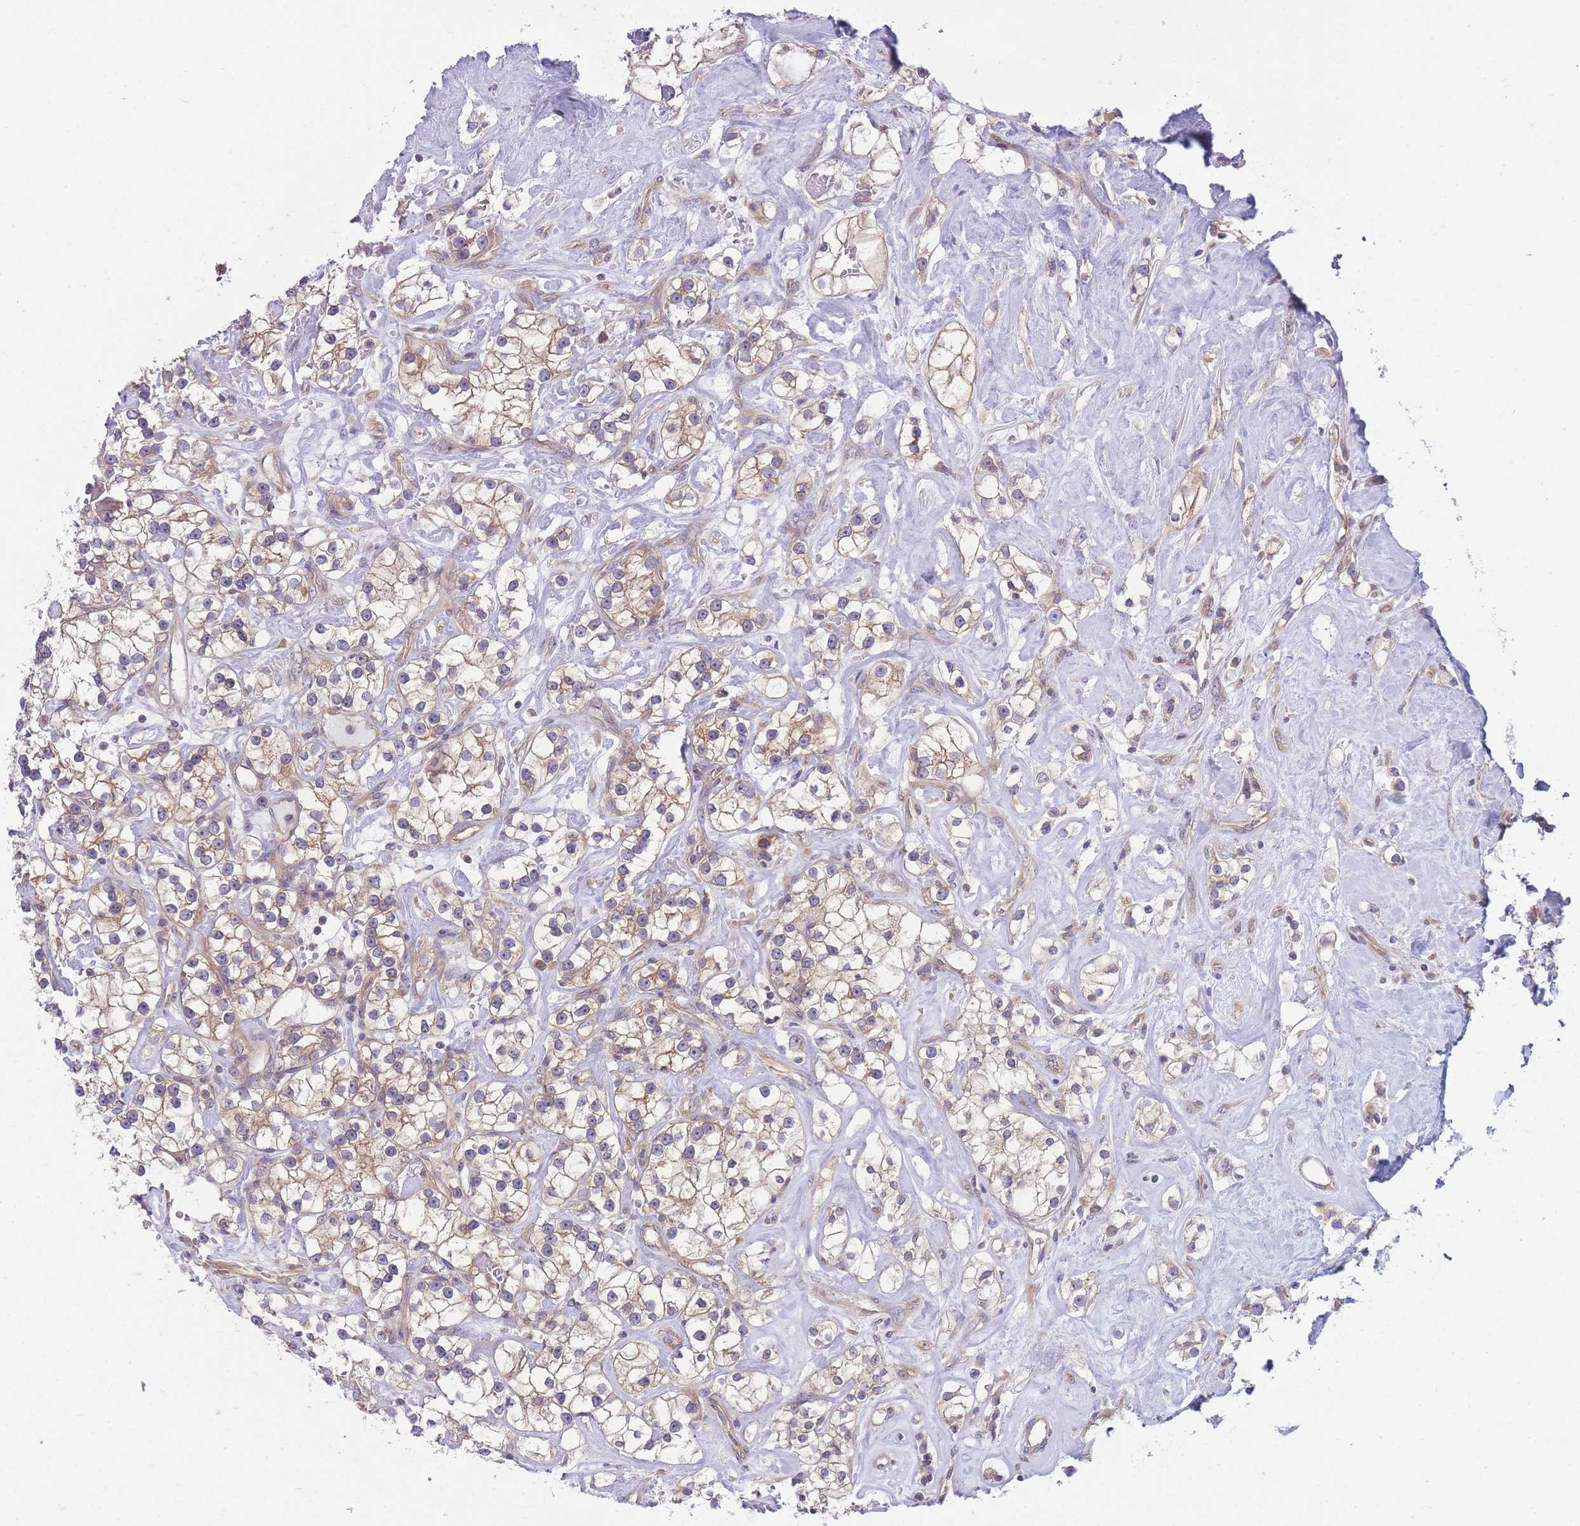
{"staining": {"intensity": "weak", "quantity": ">75%", "location": "cytoplasmic/membranous"}, "tissue": "renal cancer", "cell_type": "Tumor cells", "image_type": "cancer", "snomed": [{"axis": "morphology", "description": "Adenocarcinoma, NOS"}, {"axis": "topography", "description": "Kidney"}], "caption": "This histopathology image reveals renal cancer (adenocarcinoma) stained with immunohistochemistry (IHC) to label a protein in brown. The cytoplasmic/membranous of tumor cells show weak positivity for the protein. Nuclei are counter-stained blue.", "gene": "PFDN6", "patient": {"sex": "male", "age": 77}}